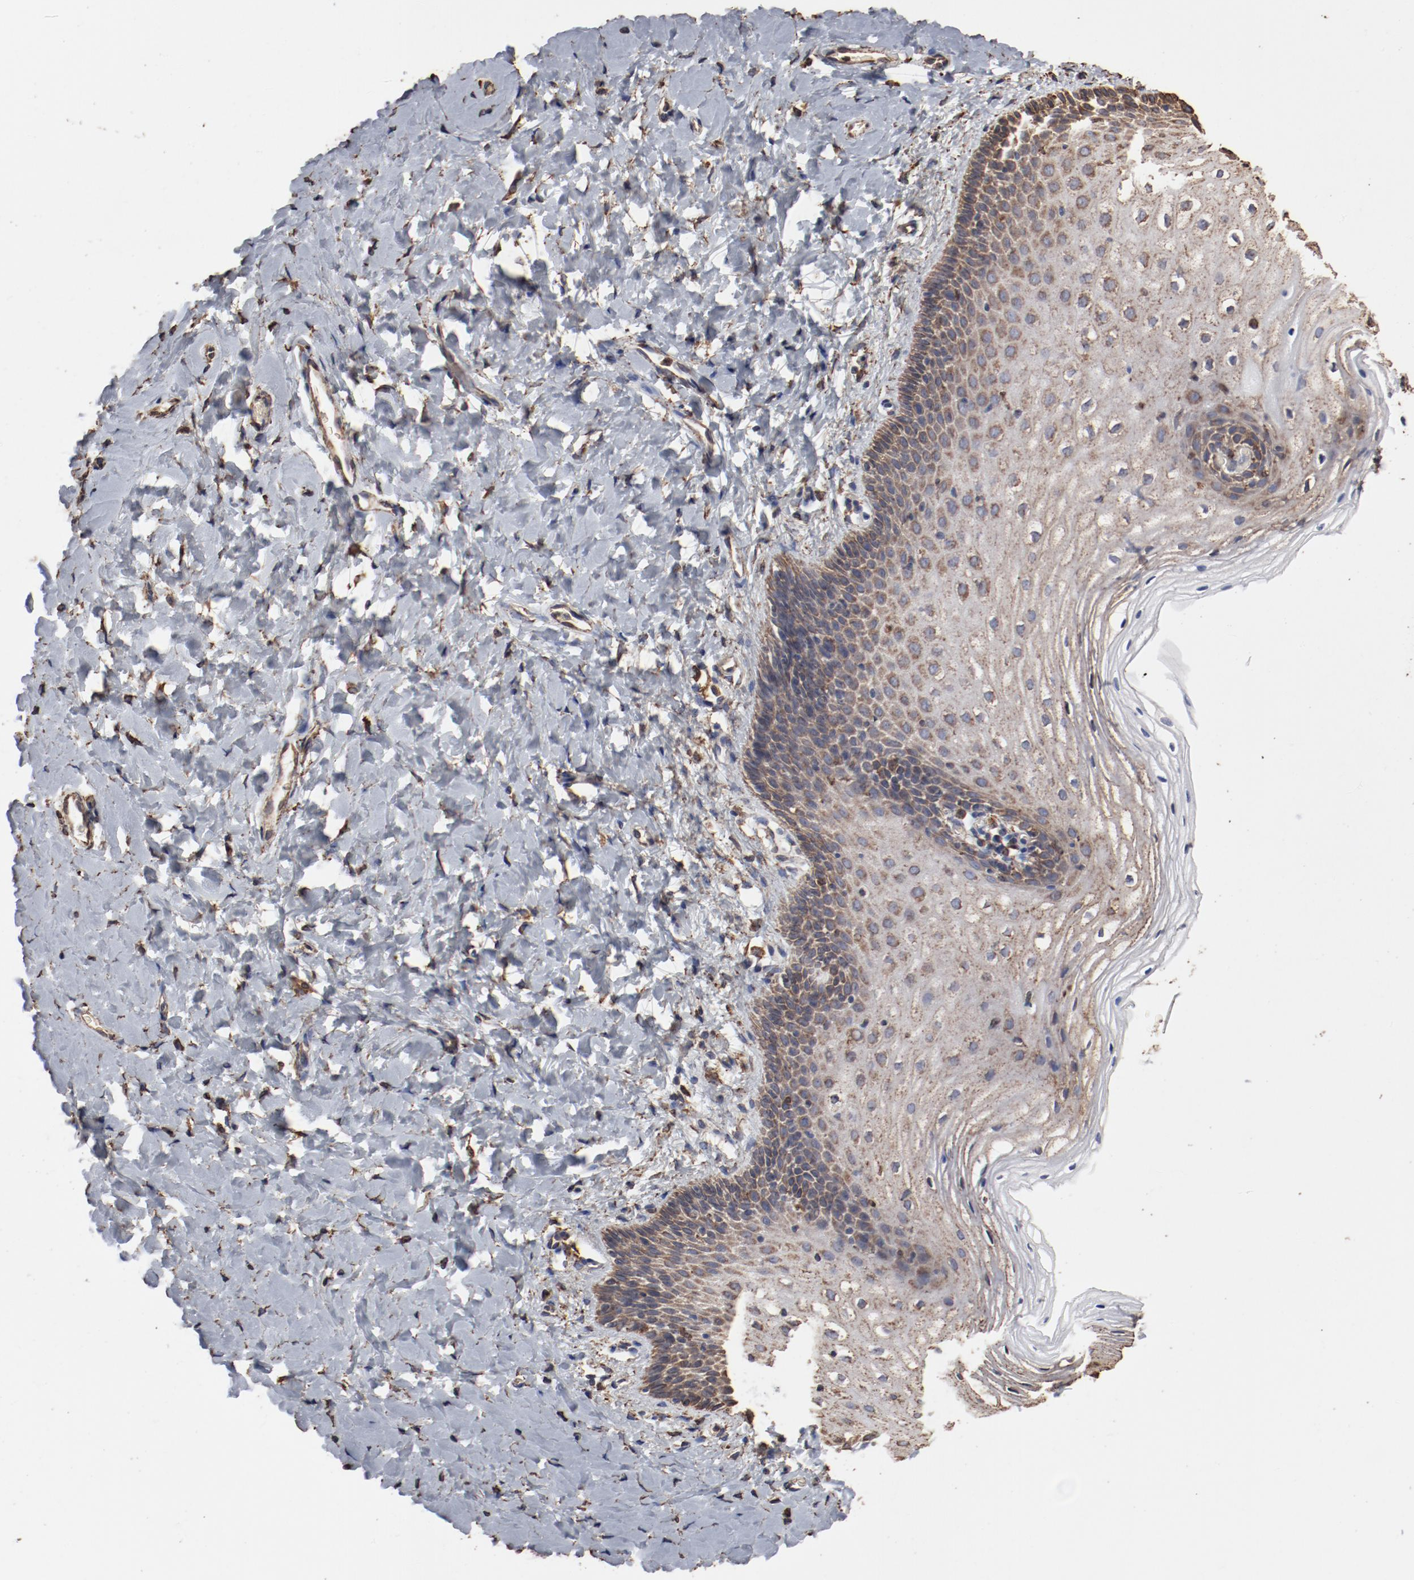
{"staining": {"intensity": "weak", "quantity": ">75%", "location": "cytoplasmic/membranous"}, "tissue": "vagina", "cell_type": "Squamous epithelial cells", "image_type": "normal", "snomed": [{"axis": "morphology", "description": "Normal tissue, NOS"}, {"axis": "topography", "description": "Vagina"}], "caption": "High-magnification brightfield microscopy of benign vagina stained with DAB (3,3'-diaminobenzidine) (brown) and counterstained with hematoxylin (blue). squamous epithelial cells exhibit weak cytoplasmic/membranous staining is seen in approximately>75% of cells.", "gene": "PDIA3", "patient": {"sex": "female", "age": 55}}